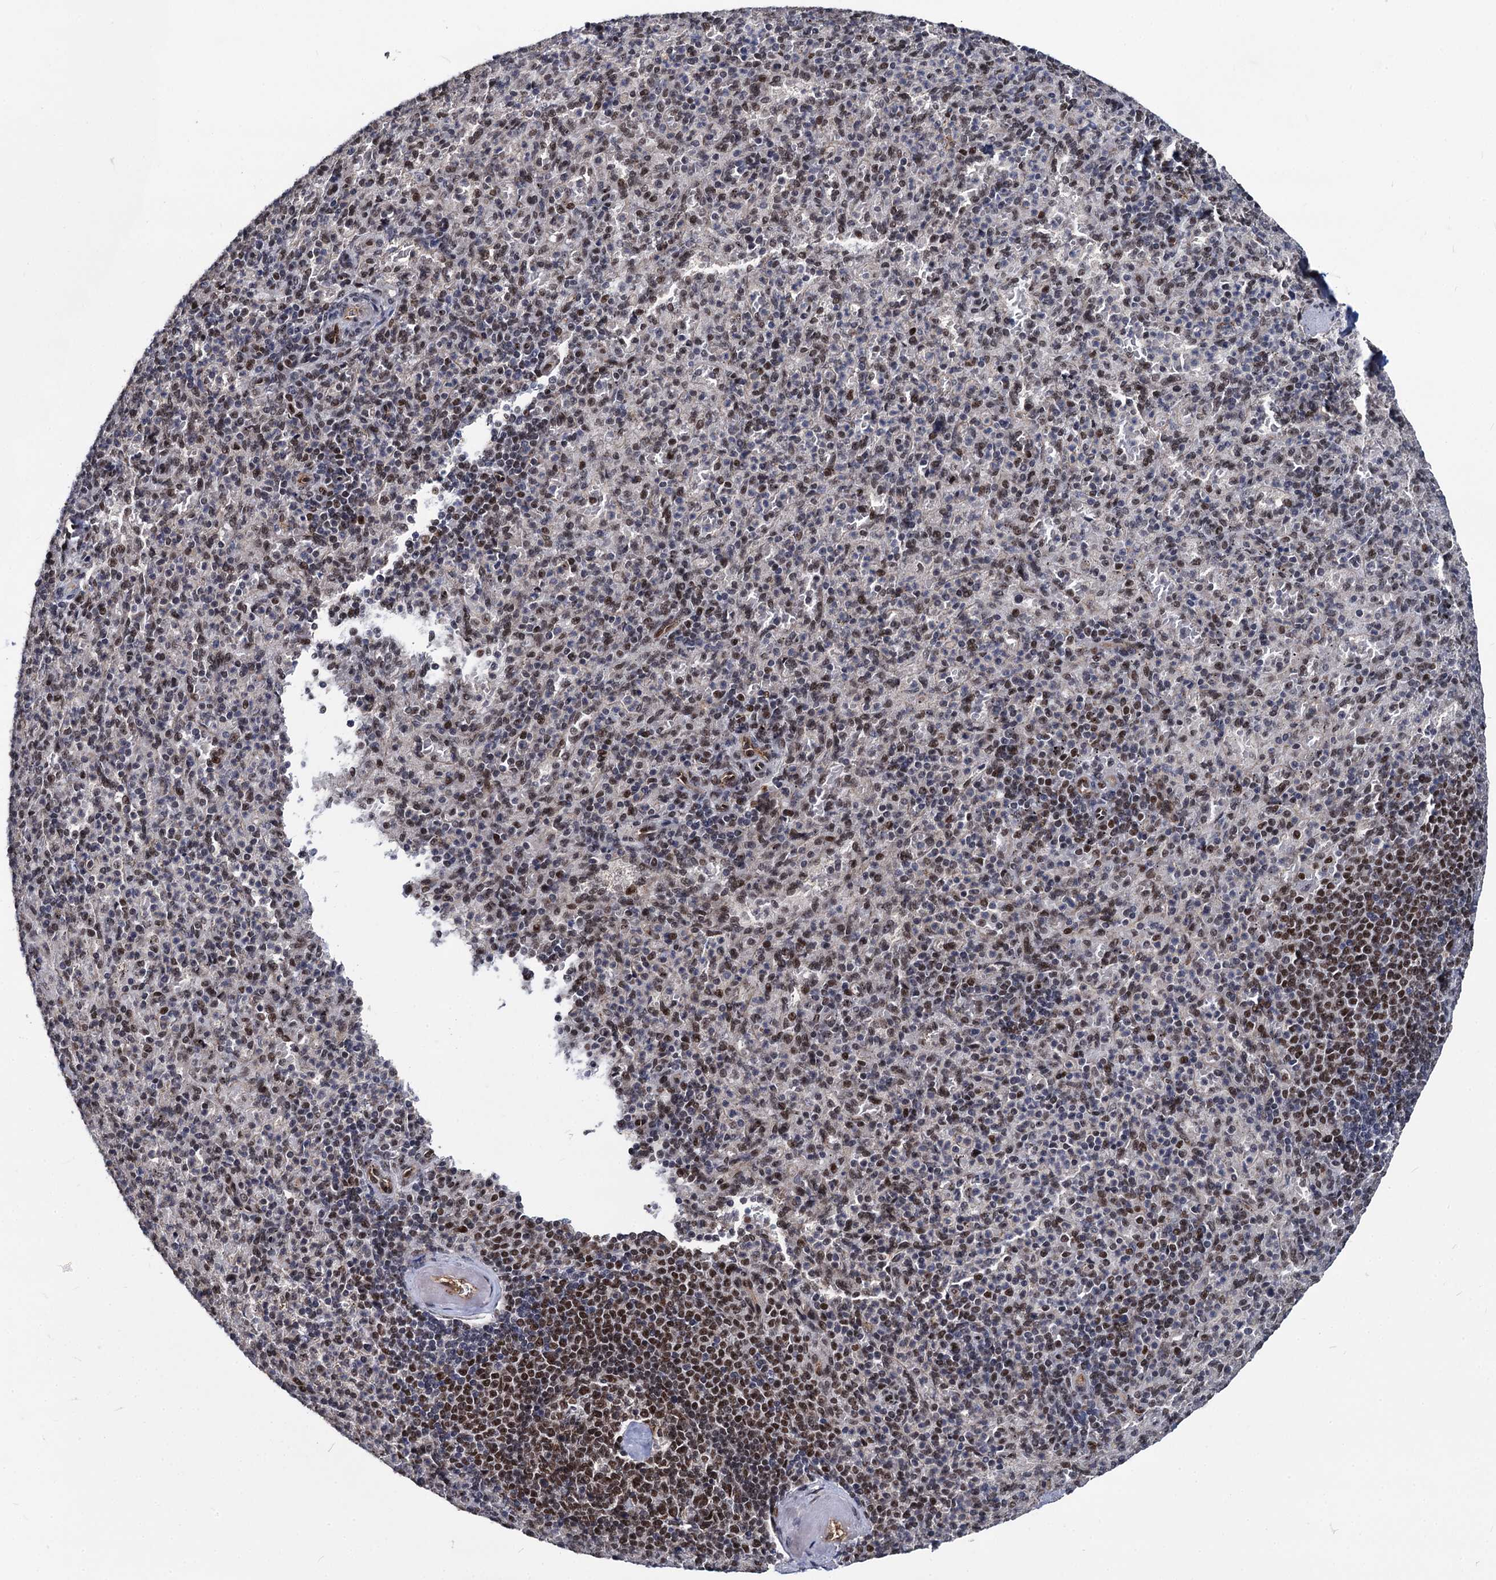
{"staining": {"intensity": "moderate", "quantity": "<25%", "location": "nuclear"}, "tissue": "spleen", "cell_type": "Cells in red pulp", "image_type": "normal", "snomed": [{"axis": "morphology", "description": "Normal tissue, NOS"}, {"axis": "topography", "description": "Spleen"}], "caption": "Protein expression analysis of unremarkable spleen shows moderate nuclear expression in approximately <25% of cells in red pulp. The staining is performed using DAB brown chromogen to label protein expression. The nuclei are counter-stained blue using hematoxylin.", "gene": "GALNT11", "patient": {"sex": "female", "age": 74}}